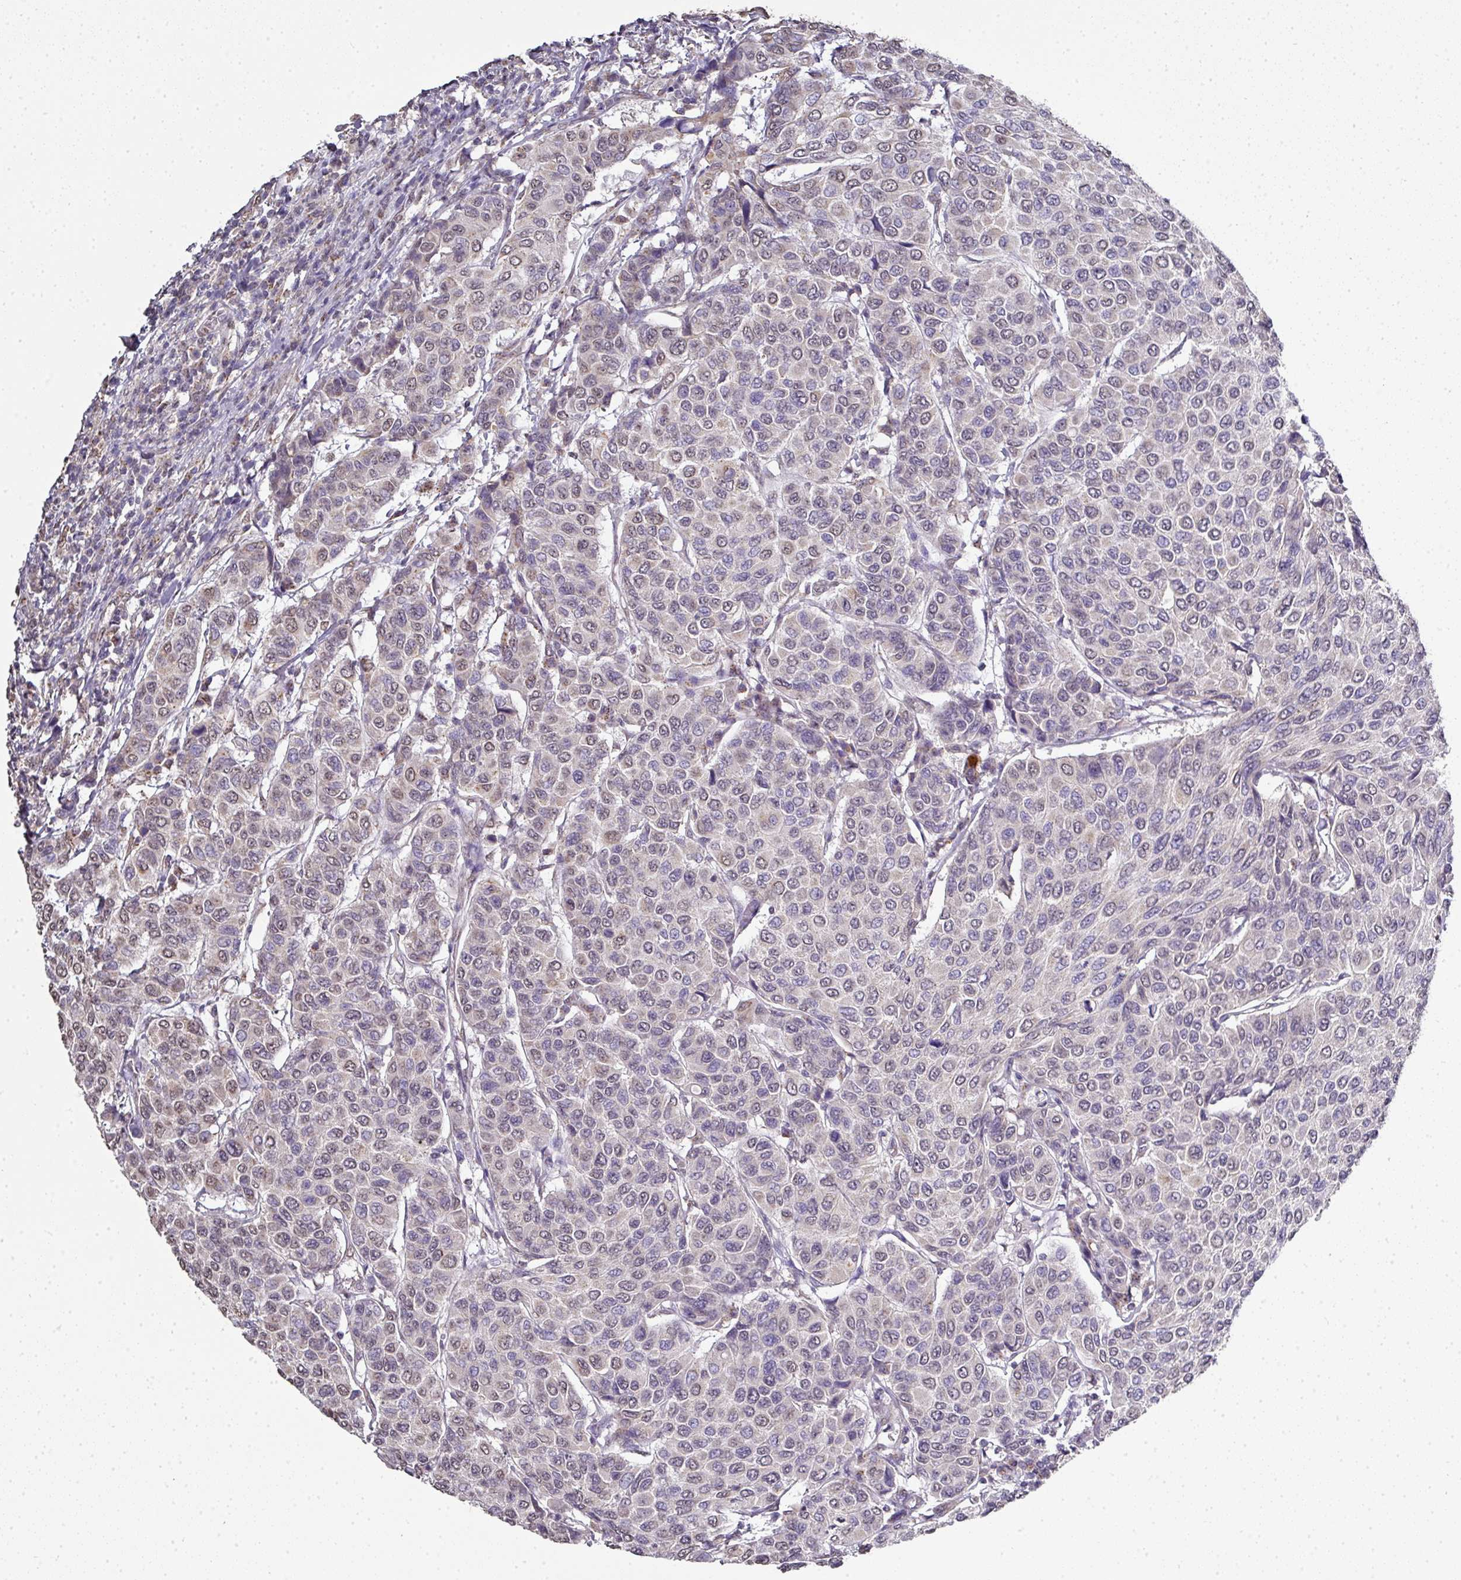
{"staining": {"intensity": "weak", "quantity": "<25%", "location": "nuclear"}, "tissue": "breast cancer", "cell_type": "Tumor cells", "image_type": "cancer", "snomed": [{"axis": "morphology", "description": "Duct carcinoma"}, {"axis": "topography", "description": "Breast"}], "caption": "Tumor cells are negative for brown protein staining in breast cancer (invasive ductal carcinoma). (DAB (3,3'-diaminobenzidine) immunohistochemistry, high magnification).", "gene": "JPH2", "patient": {"sex": "female", "age": 55}}